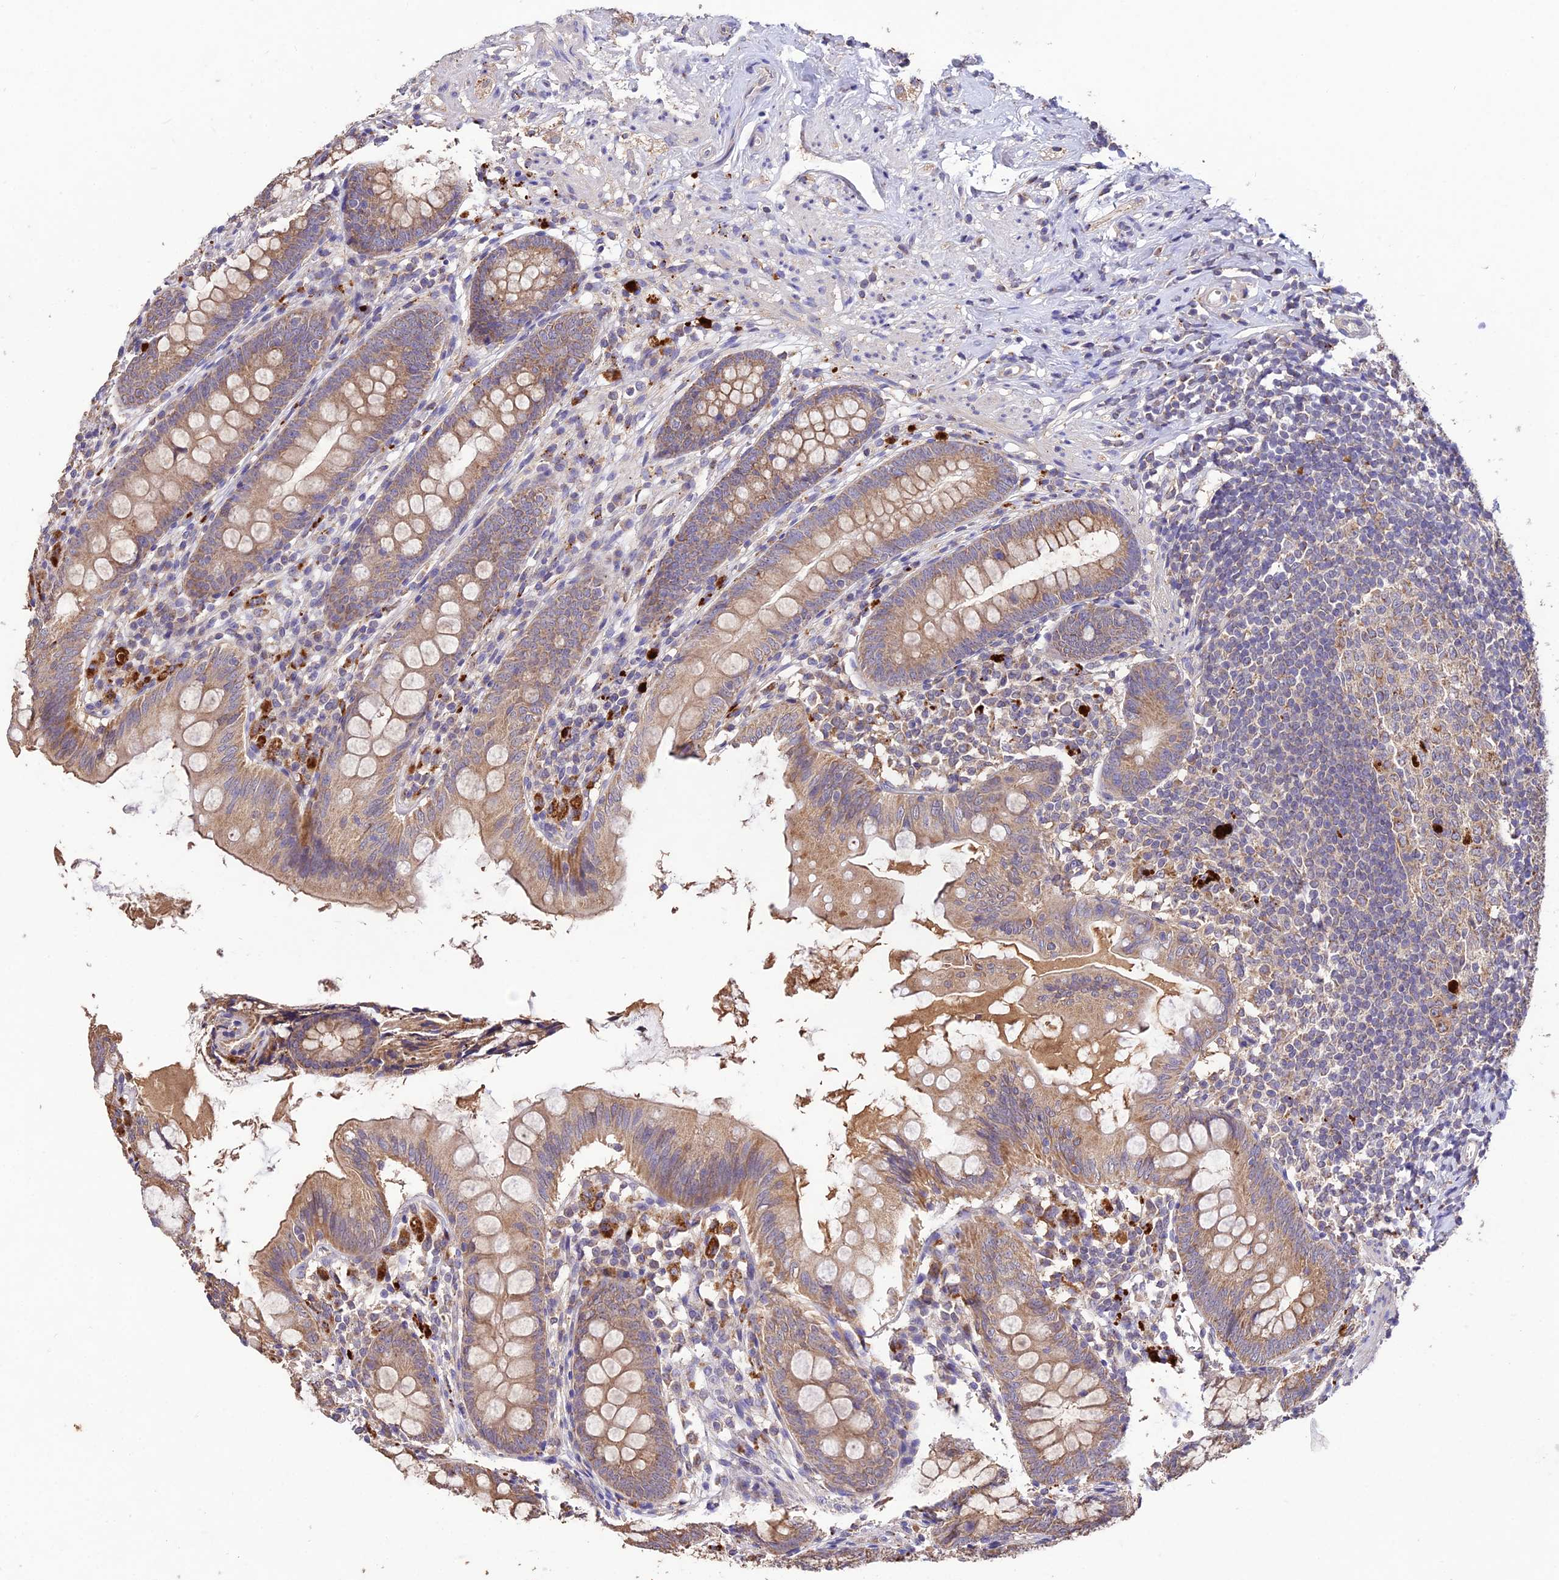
{"staining": {"intensity": "moderate", "quantity": ">75%", "location": "cytoplasmic/membranous"}, "tissue": "appendix", "cell_type": "Glandular cells", "image_type": "normal", "snomed": [{"axis": "morphology", "description": "Normal tissue, NOS"}, {"axis": "topography", "description": "Appendix"}], "caption": "Immunohistochemistry (IHC) image of normal appendix: human appendix stained using immunohistochemistry displays medium levels of moderate protein expression localized specifically in the cytoplasmic/membranous of glandular cells, appearing as a cytoplasmic/membranous brown color.", "gene": "SDHD", "patient": {"sex": "female", "age": 51}}